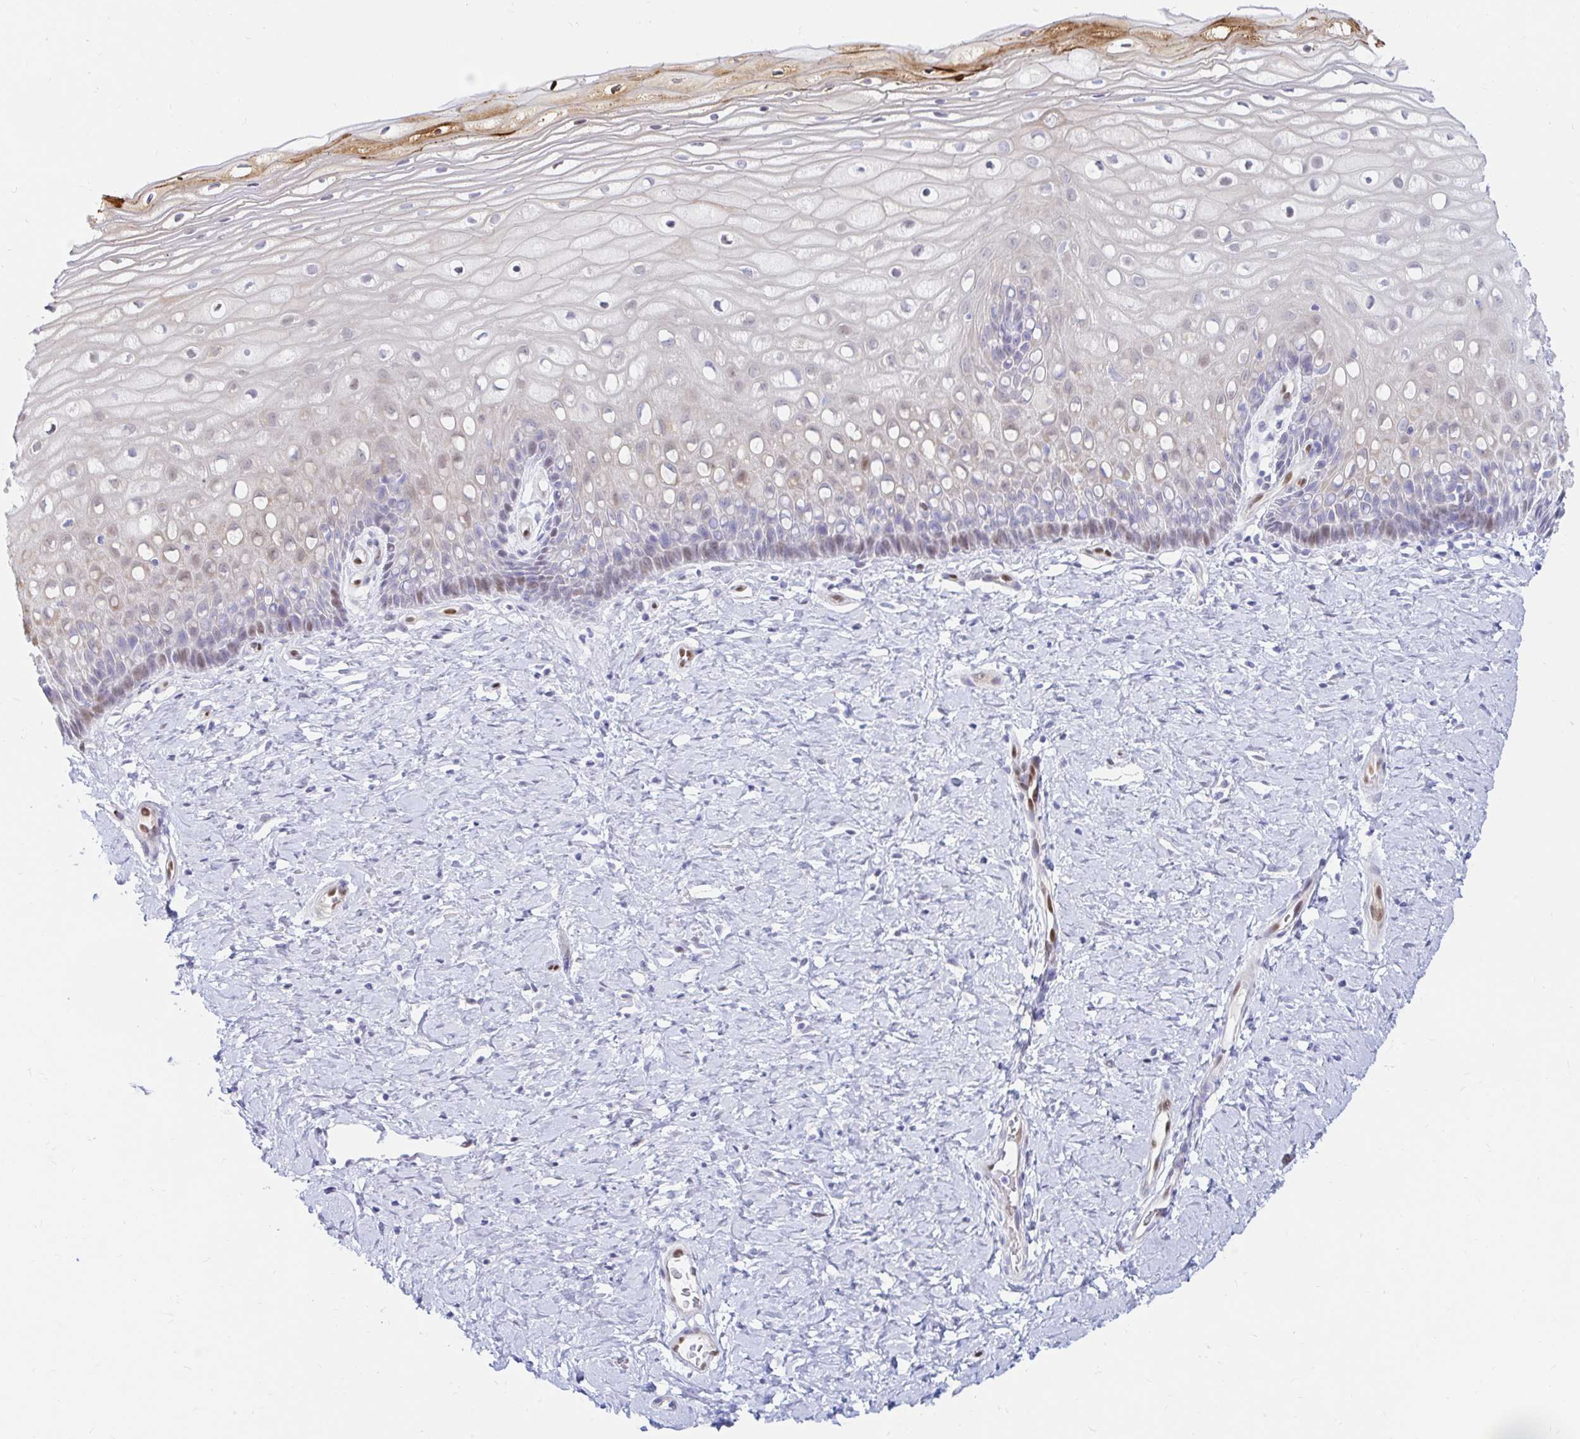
{"staining": {"intensity": "weak", "quantity": "<25%", "location": "cytoplasmic/membranous,nuclear"}, "tissue": "cervix", "cell_type": "Glandular cells", "image_type": "normal", "snomed": [{"axis": "morphology", "description": "Normal tissue, NOS"}, {"axis": "topography", "description": "Cervix"}], "caption": "IHC image of normal cervix: human cervix stained with DAB (3,3'-diaminobenzidine) exhibits no significant protein expression in glandular cells. The staining is performed using DAB (3,3'-diaminobenzidine) brown chromogen with nuclei counter-stained in using hematoxylin.", "gene": "HINFP", "patient": {"sex": "female", "age": 37}}